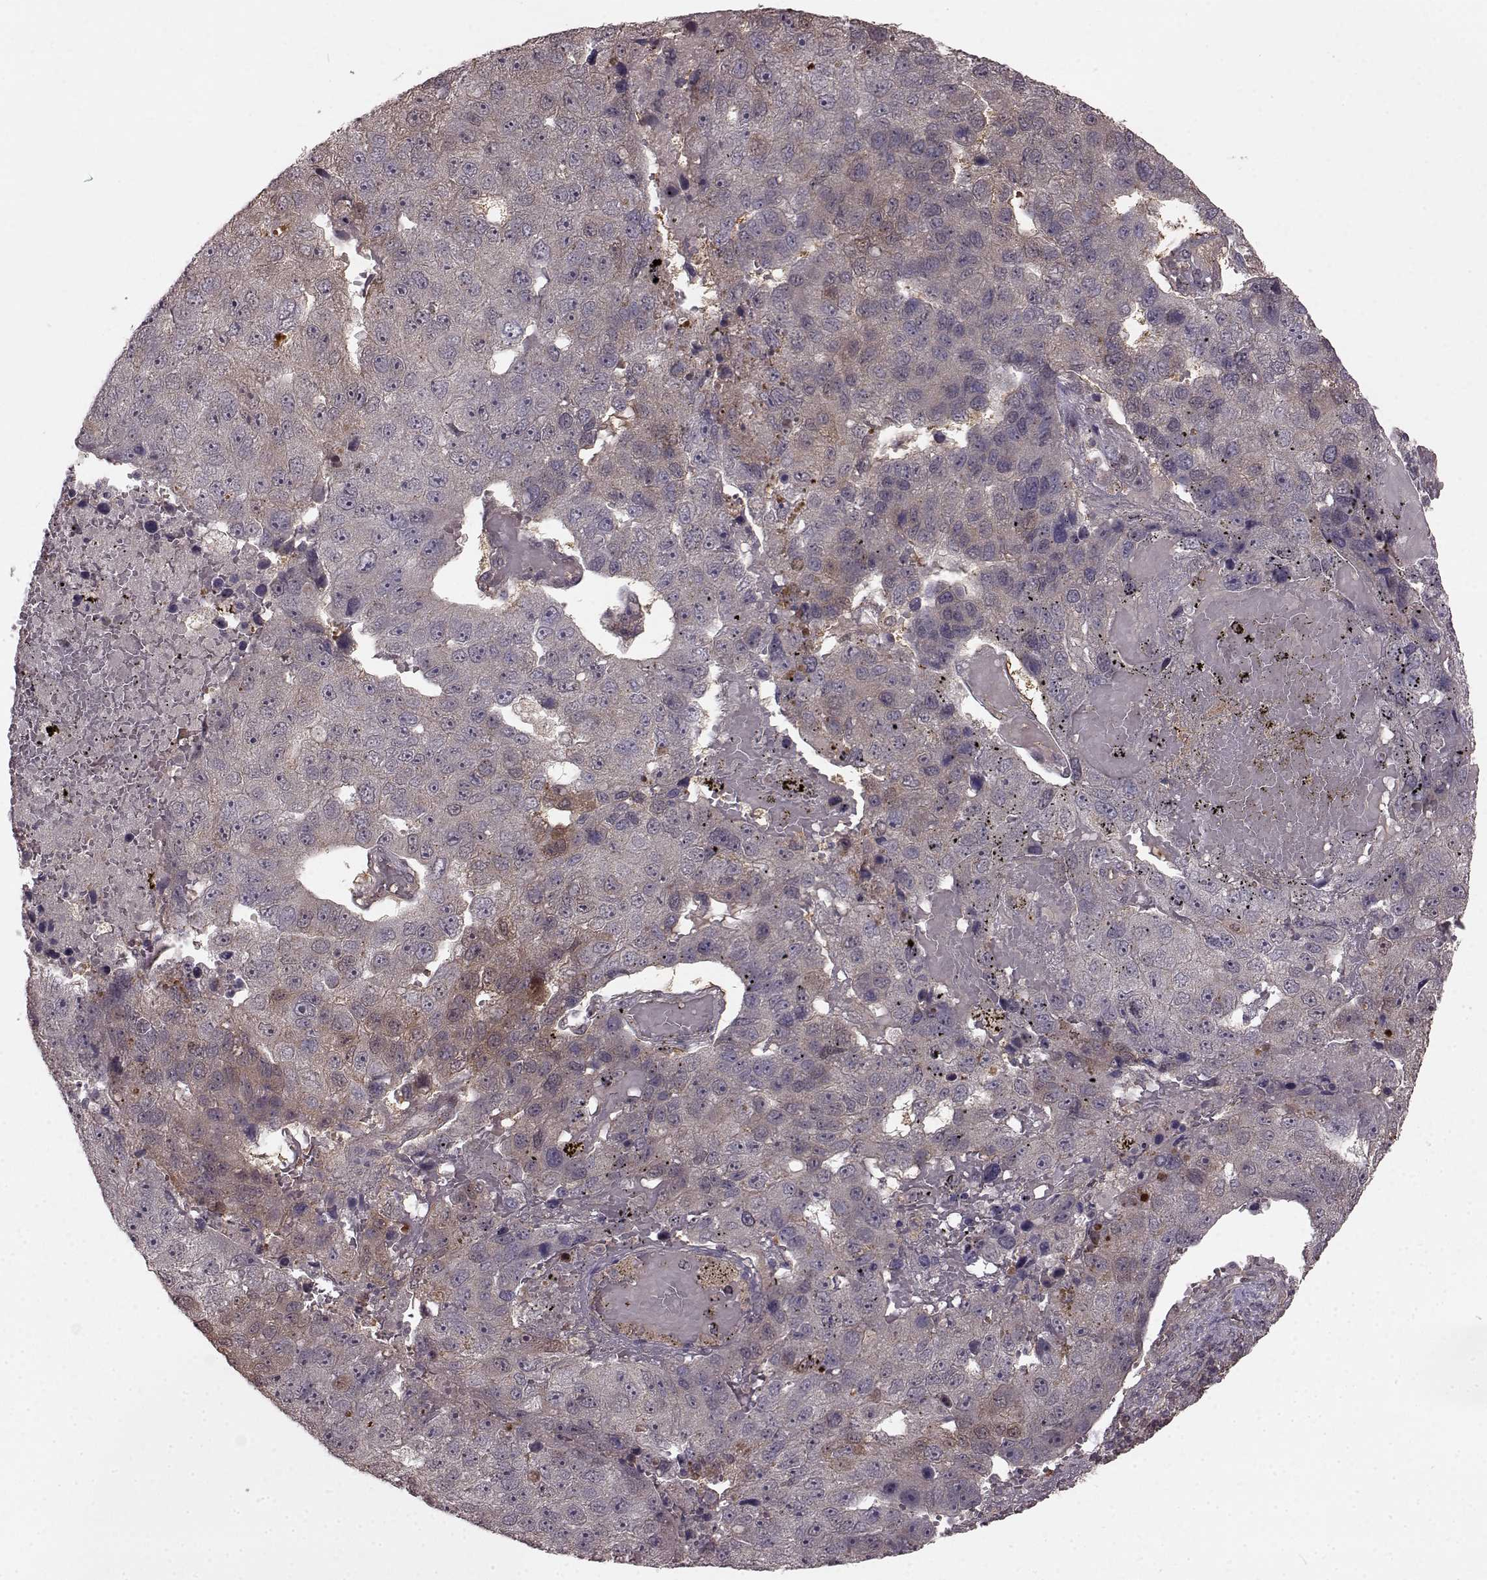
{"staining": {"intensity": "weak", "quantity": "25%-75%", "location": "cytoplasmic/membranous"}, "tissue": "pancreatic cancer", "cell_type": "Tumor cells", "image_type": "cancer", "snomed": [{"axis": "morphology", "description": "Adenocarcinoma, NOS"}, {"axis": "topography", "description": "Pancreas"}], "caption": "Immunohistochemical staining of human pancreatic cancer displays low levels of weak cytoplasmic/membranous expression in about 25%-75% of tumor cells.", "gene": "GSS", "patient": {"sex": "female", "age": 61}}